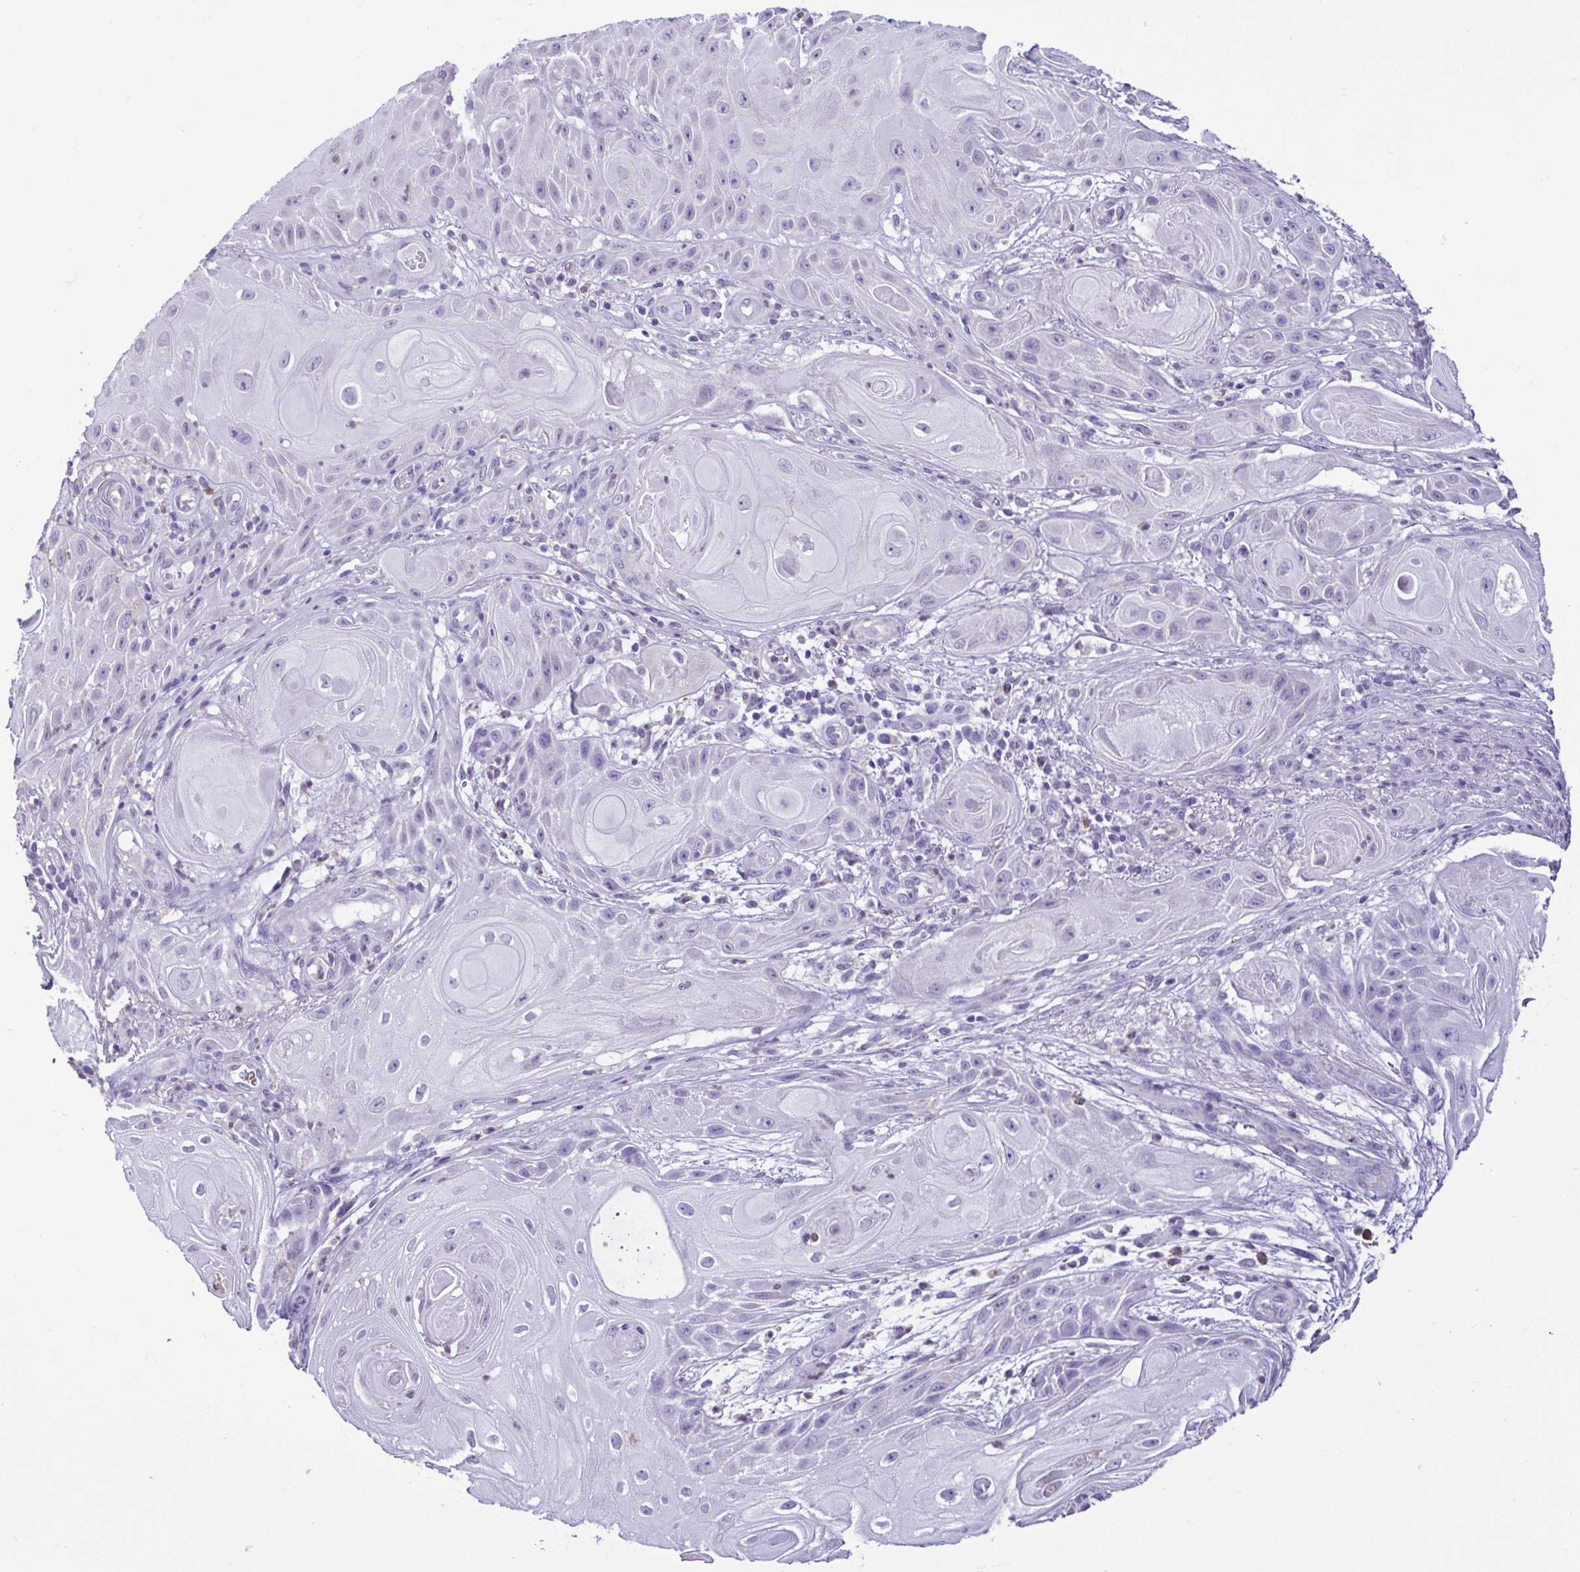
{"staining": {"intensity": "negative", "quantity": "none", "location": "none"}, "tissue": "skin cancer", "cell_type": "Tumor cells", "image_type": "cancer", "snomed": [{"axis": "morphology", "description": "Squamous cell carcinoma, NOS"}, {"axis": "topography", "description": "Skin"}], "caption": "The micrograph shows no staining of tumor cells in skin squamous cell carcinoma.", "gene": "CBY2", "patient": {"sex": "male", "age": 62}}